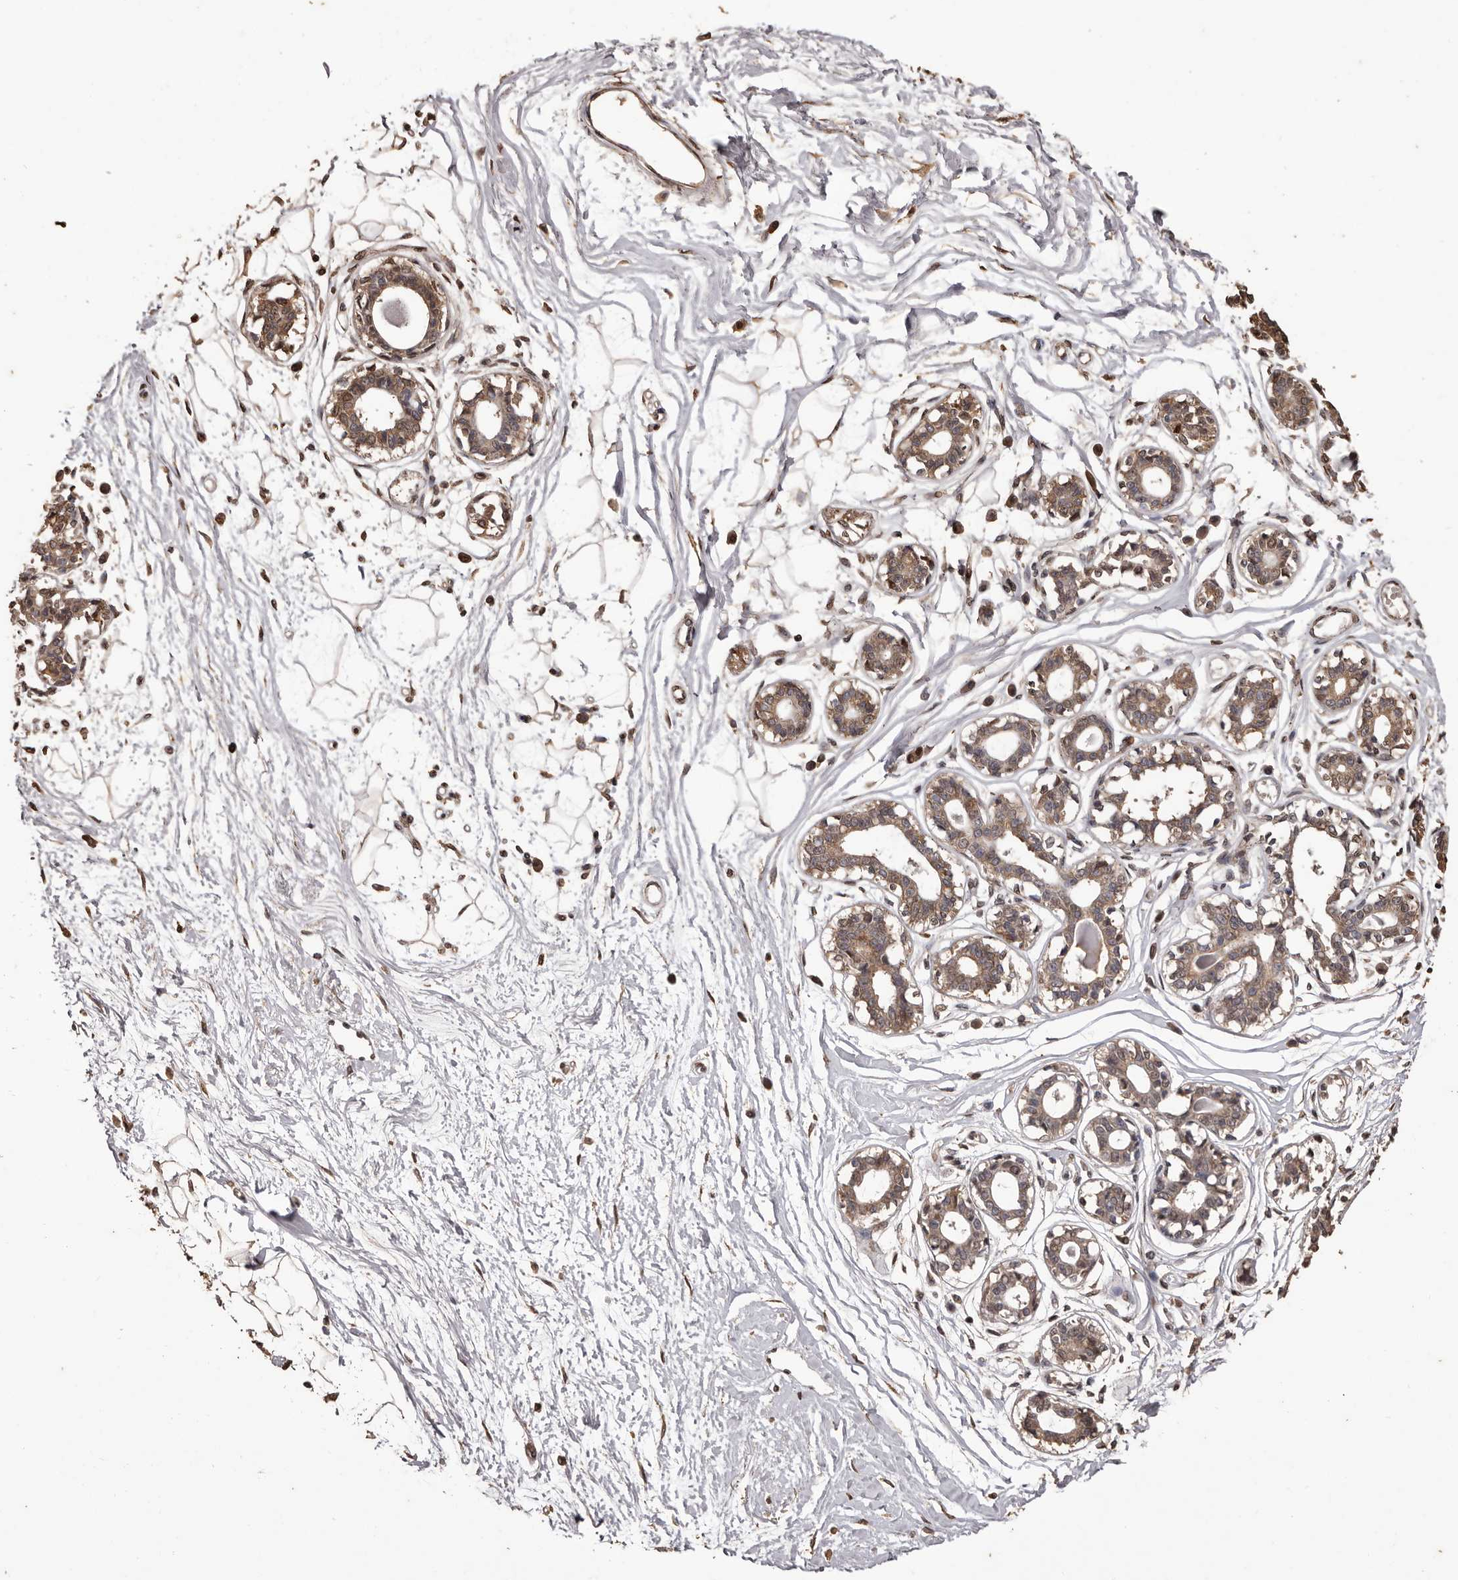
{"staining": {"intensity": "moderate", "quantity": ">75%", "location": "cytoplasmic/membranous,nuclear"}, "tissue": "breast", "cell_type": "Adipocytes", "image_type": "normal", "snomed": [{"axis": "morphology", "description": "Normal tissue, NOS"}, {"axis": "topography", "description": "Breast"}], "caption": "This is an image of immunohistochemistry staining of unremarkable breast, which shows moderate staining in the cytoplasmic/membranous,nuclear of adipocytes.", "gene": "NAV1", "patient": {"sex": "female", "age": 45}}